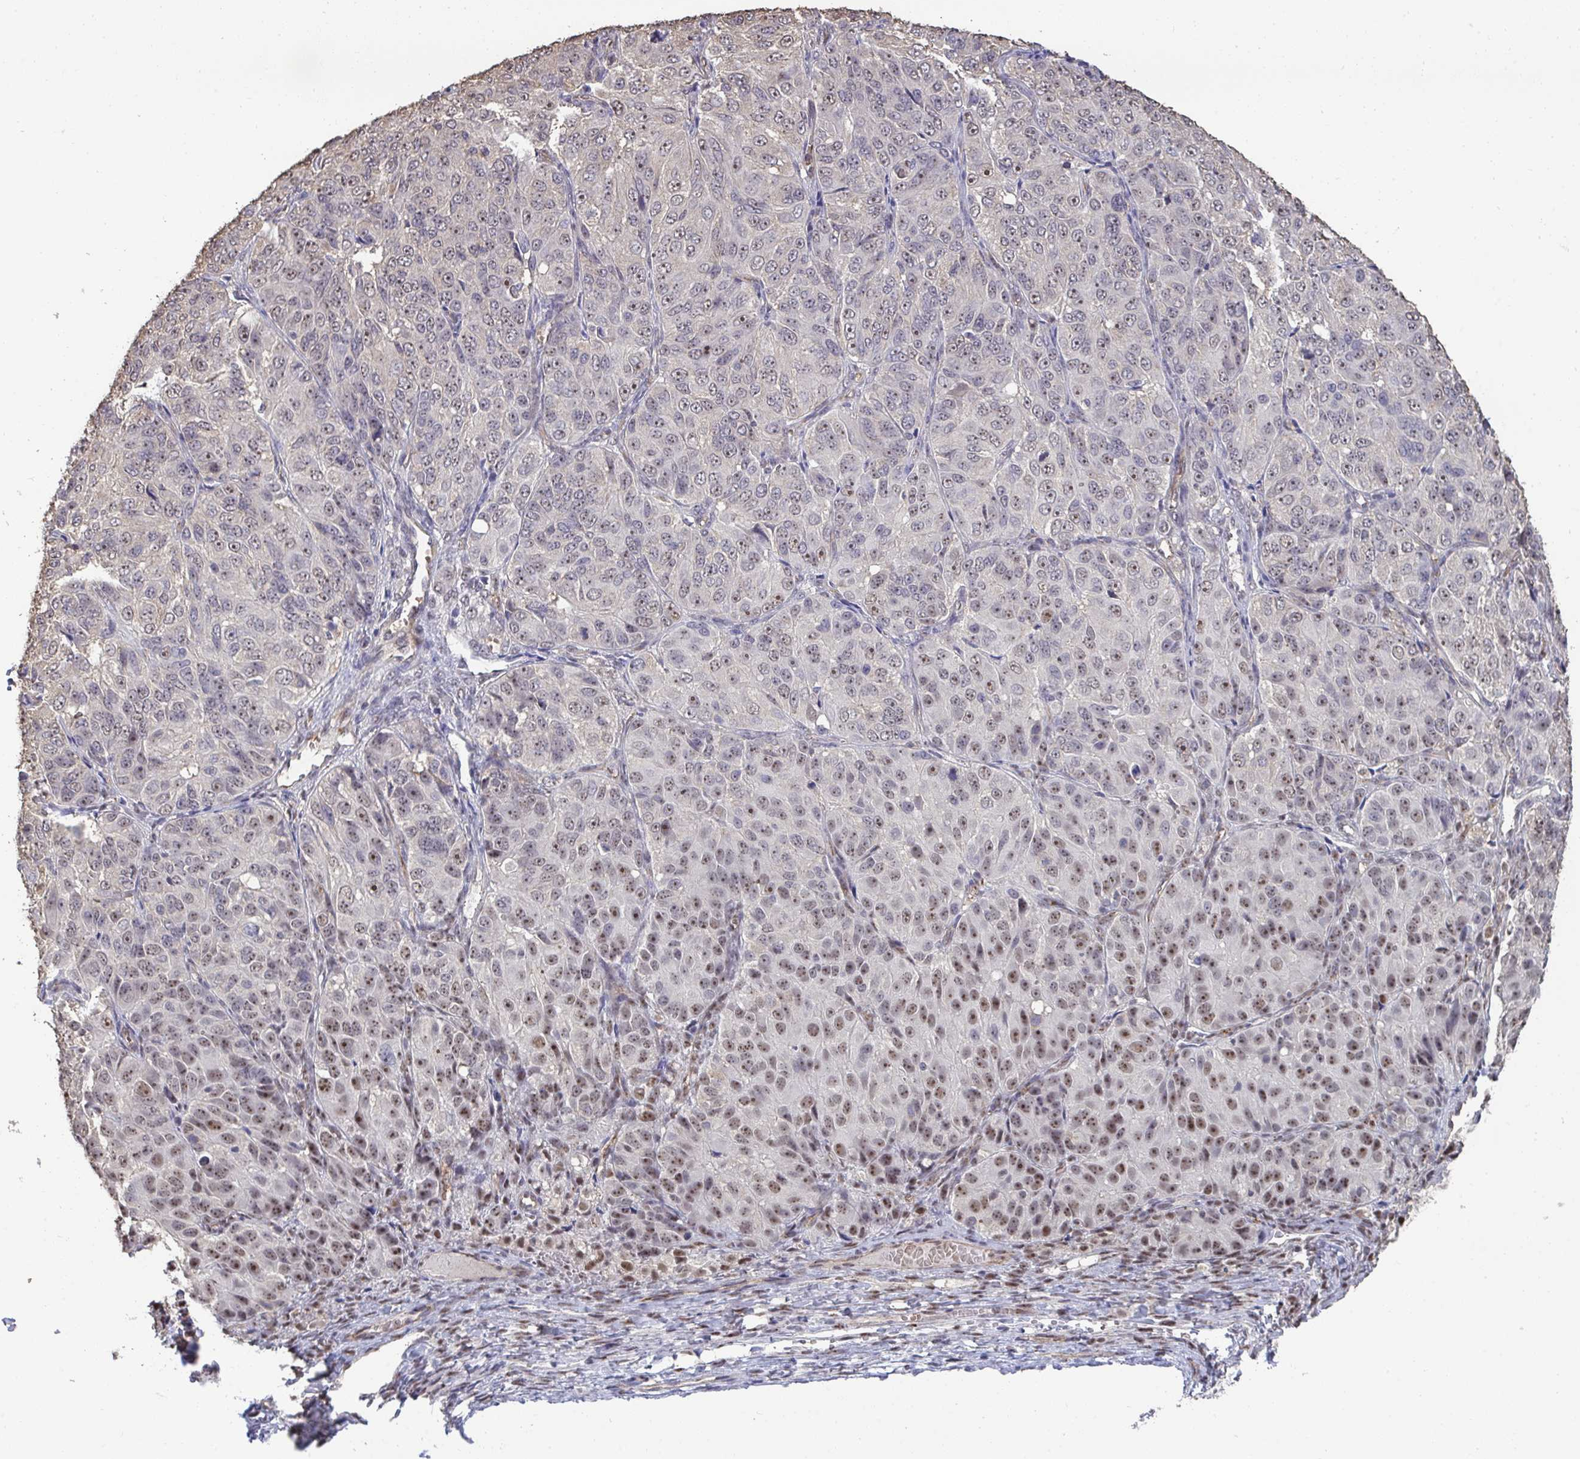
{"staining": {"intensity": "moderate", "quantity": "<25%", "location": "nuclear"}, "tissue": "ovarian cancer", "cell_type": "Tumor cells", "image_type": "cancer", "snomed": [{"axis": "morphology", "description": "Carcinoma, endometroid"}, {"axis": "topography", "description": "Ovary"}], "caption": "Immunohistochemistry (IHC) photomicrograph of neoplastic tissue: human ovarian cancer (endometroid carcinoma) stained using immunohistochemistry (IHC) reveals low levels of moderate protein expression localized specifically in the nuclear of tumor cells, appearing as a nuclear brown color.", "gene": "SENP3", "patient": {"sex": "female", "age": 51}}